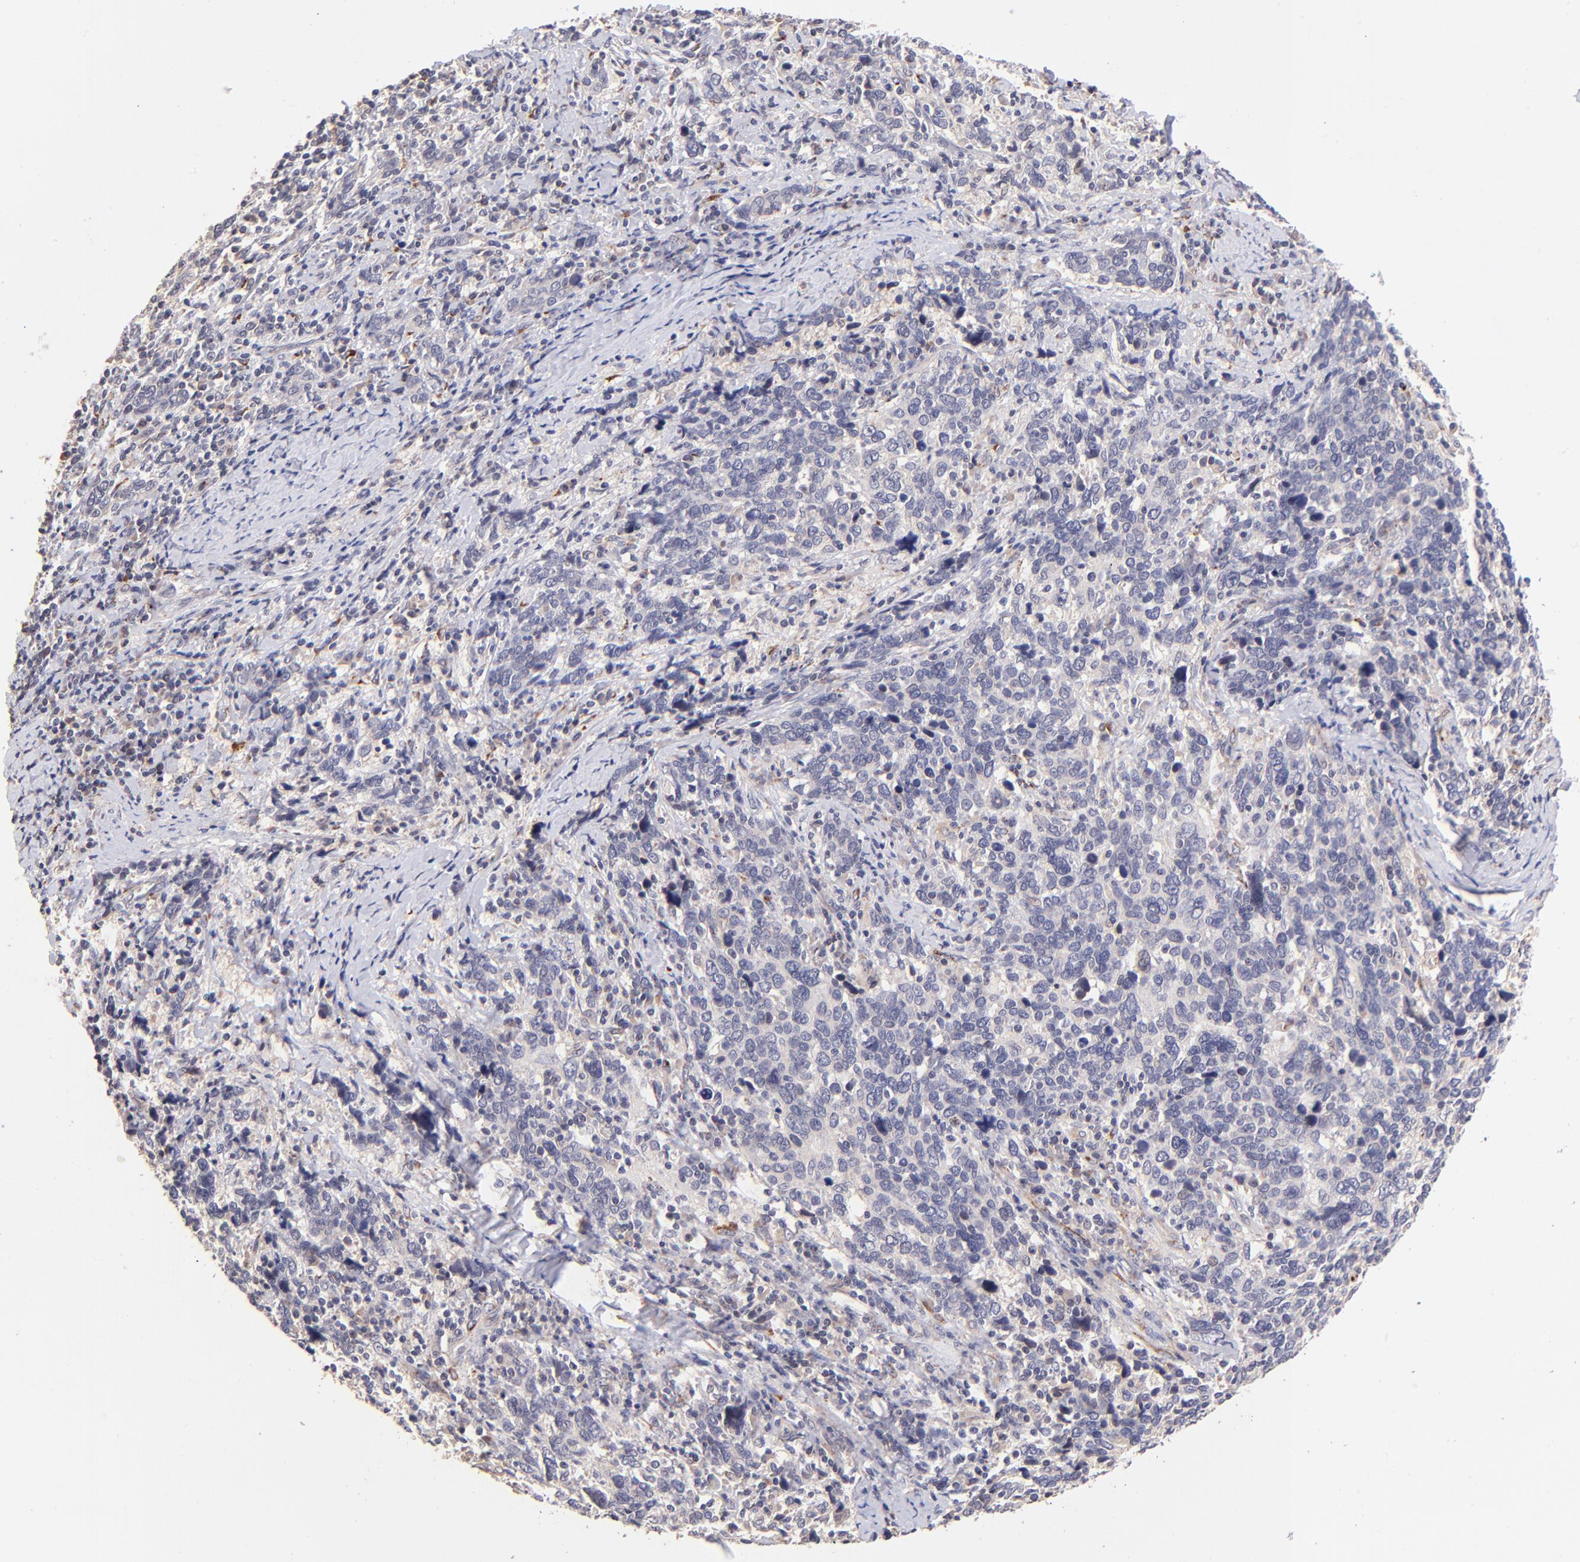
{"staining": {"intensity": "negative", "quantity": "none", "location": "none"}, "tissue": "cervical cancer", "cell_type": "Tumor cells", "image_type": "cancer", "snomed": [{"axis": "morphology", "description": "Squamous cell carcinoma, NOS"}, {"axis": "topography", "description": "Cervix"}], "caption": "Immunohistochemical staining of human cervical cancer (squamous cell carcinoma) demonstrates no significant staining in tumor cells. Nuclei are stained in blue.", "gene": "SPARC", "patient": {"sex": "female", "age": 41}}